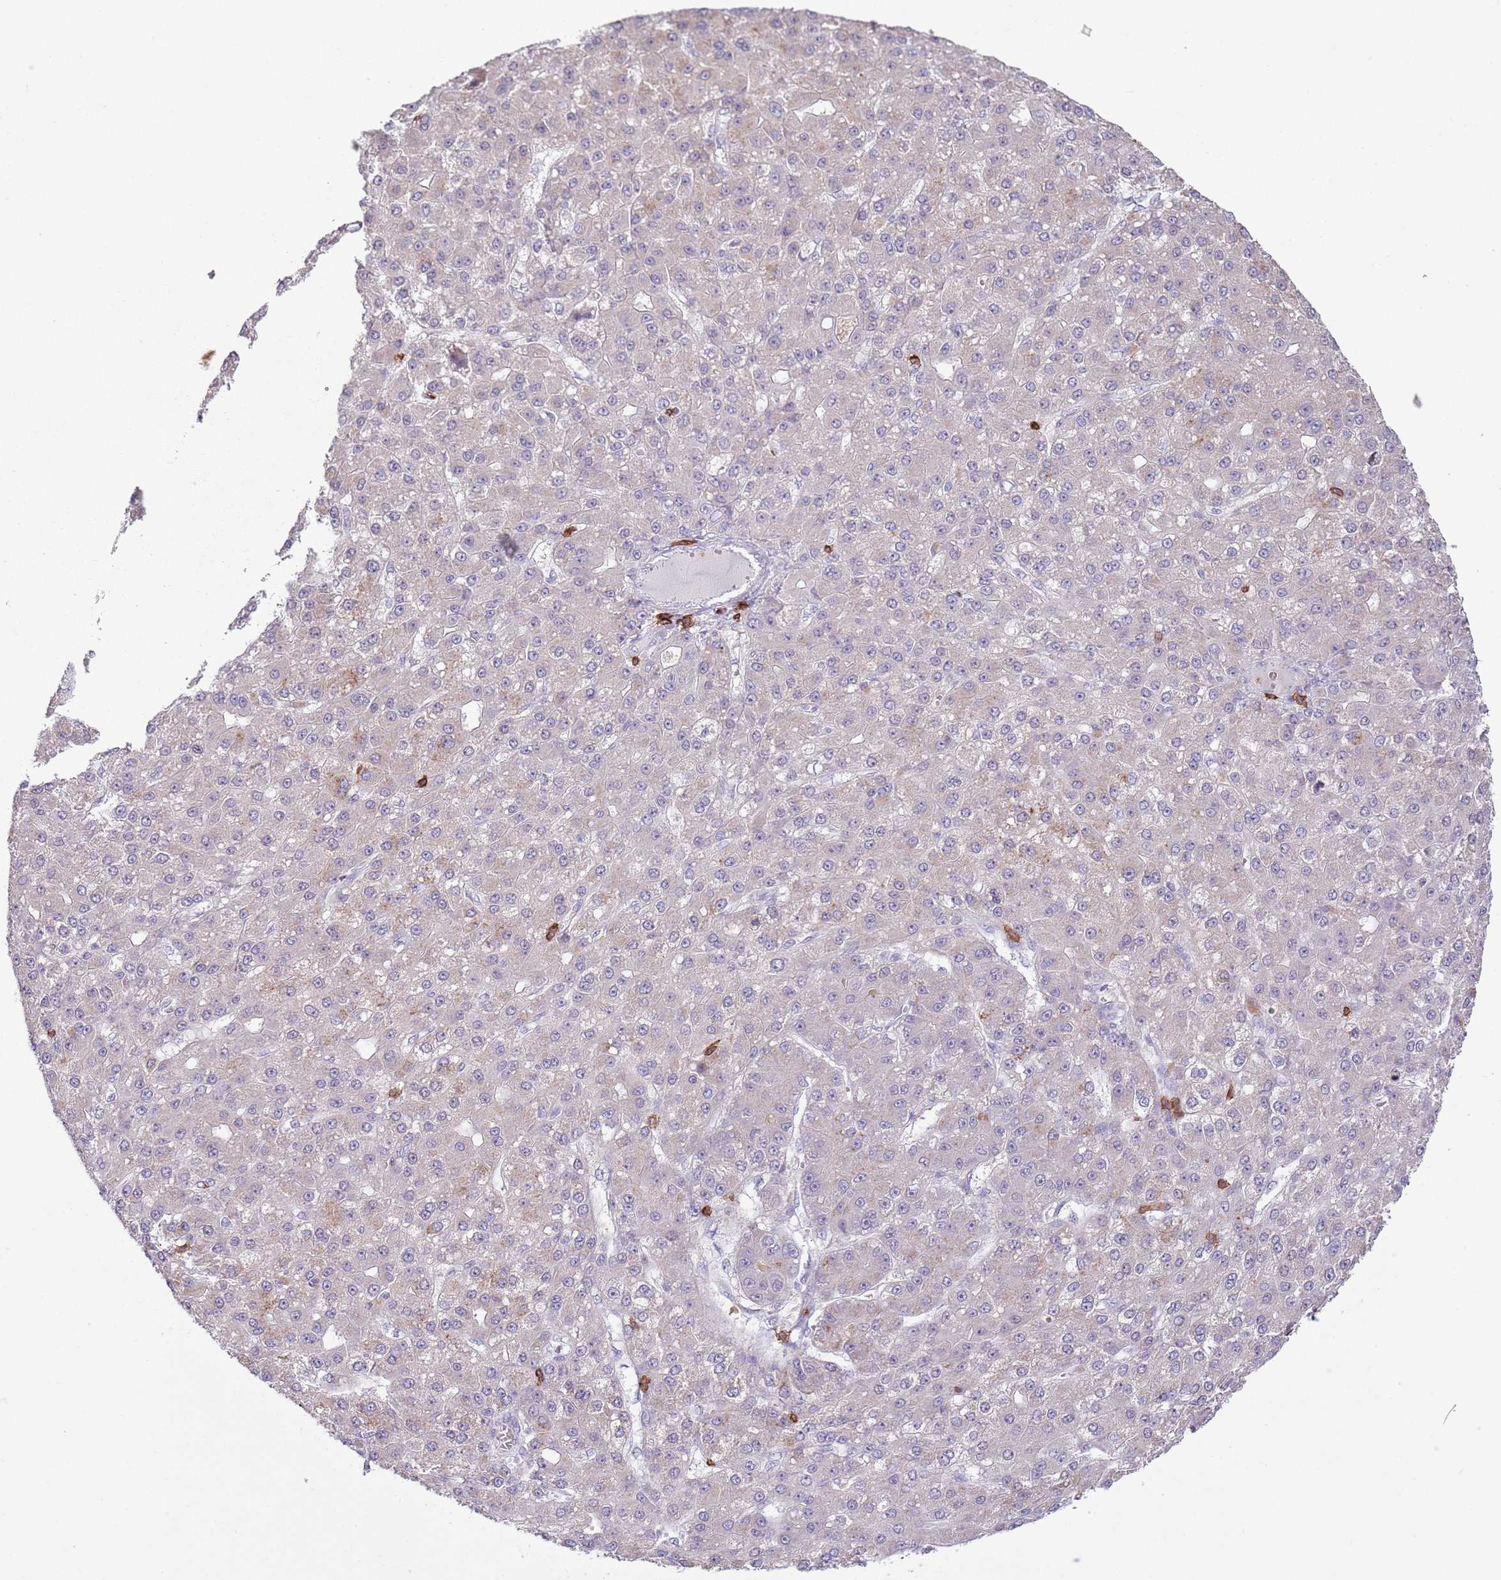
{"staining": {"intensity": "negative", "quantity": "none", "location": "none"}, "tissue": "liver cancer", "cell_type": "Tumor cells", "image_type": "cancer", "snomed": [{"axis": "morphology", "description": "Carcinoma, Hepatocellular, NOS"}, {"axis": "topography", "description": "Liver"}], "caption": "Immunohistochemistry photomicrograph of neoplastic tissue: liver cancer stained with DAB (3,3'-diaminobenzidine) displays no significant protein staining in tumor cells.", "gene": "ZNF583", "patient": {"sex": "male", "age": 67}}